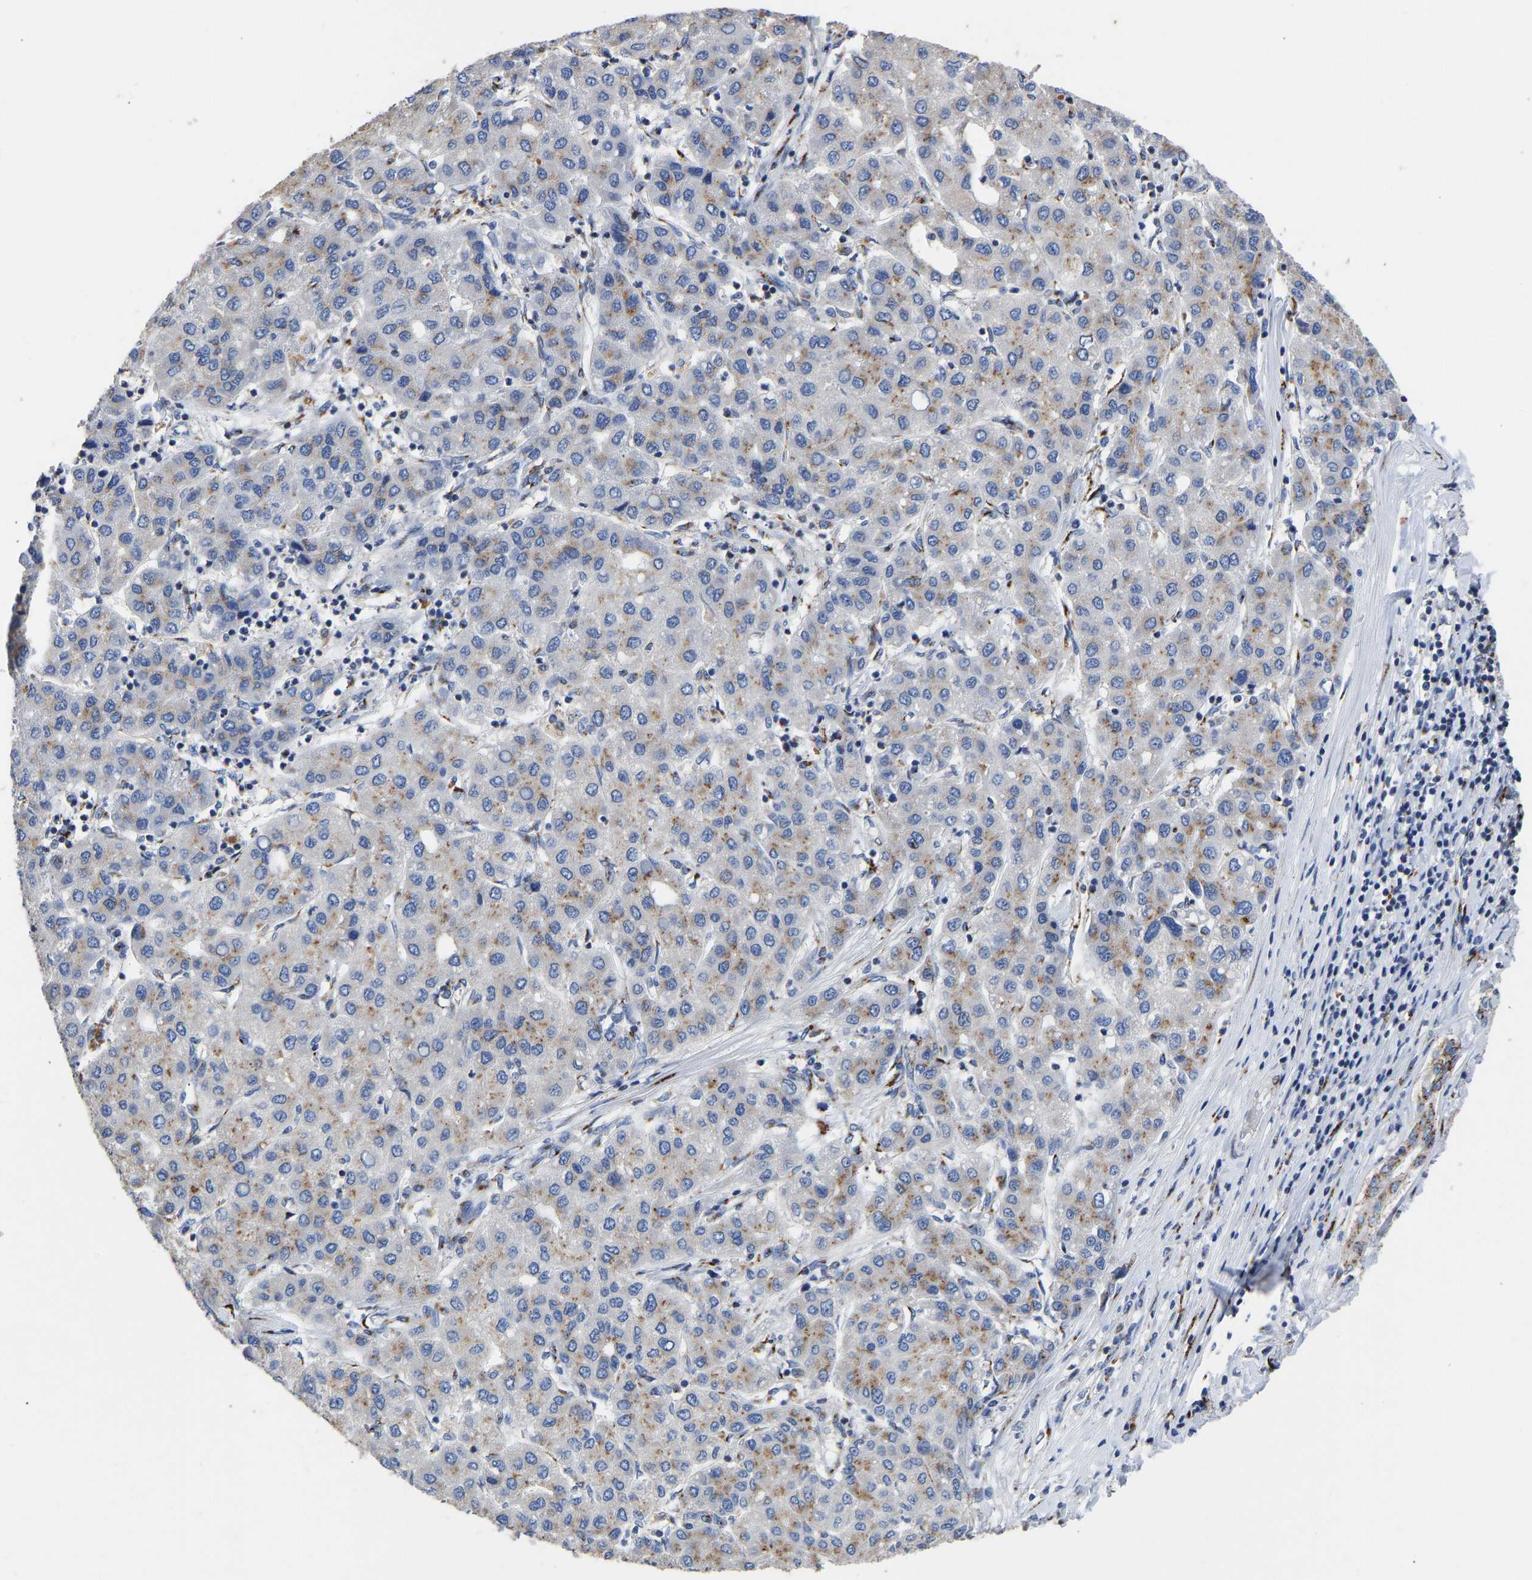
{"staining": {"intensity": "moderate", "quantity": "25%-75%", "location": "cytoplasmic/membranous"}, "tissue": "liver cancer", "cell_type": "Tumor cells", "image_type": "cancer", "snomed": [{"axis": "morphology", "description": "Carcinoma, Hepatocellular, NOS"}, {"axis": "topography", "description": "Liver"}], "caption": "Immunohistochemical staining of liver cancer displays medium levels of moderate cytoplasmic/membranous staining in about 25%-75% of tumor cells. (brown staining indicates protein expression, while blue staining denotes nuclei).", "gene": "TMEM87A", "patient": {"sex": "male", "age": 65}}